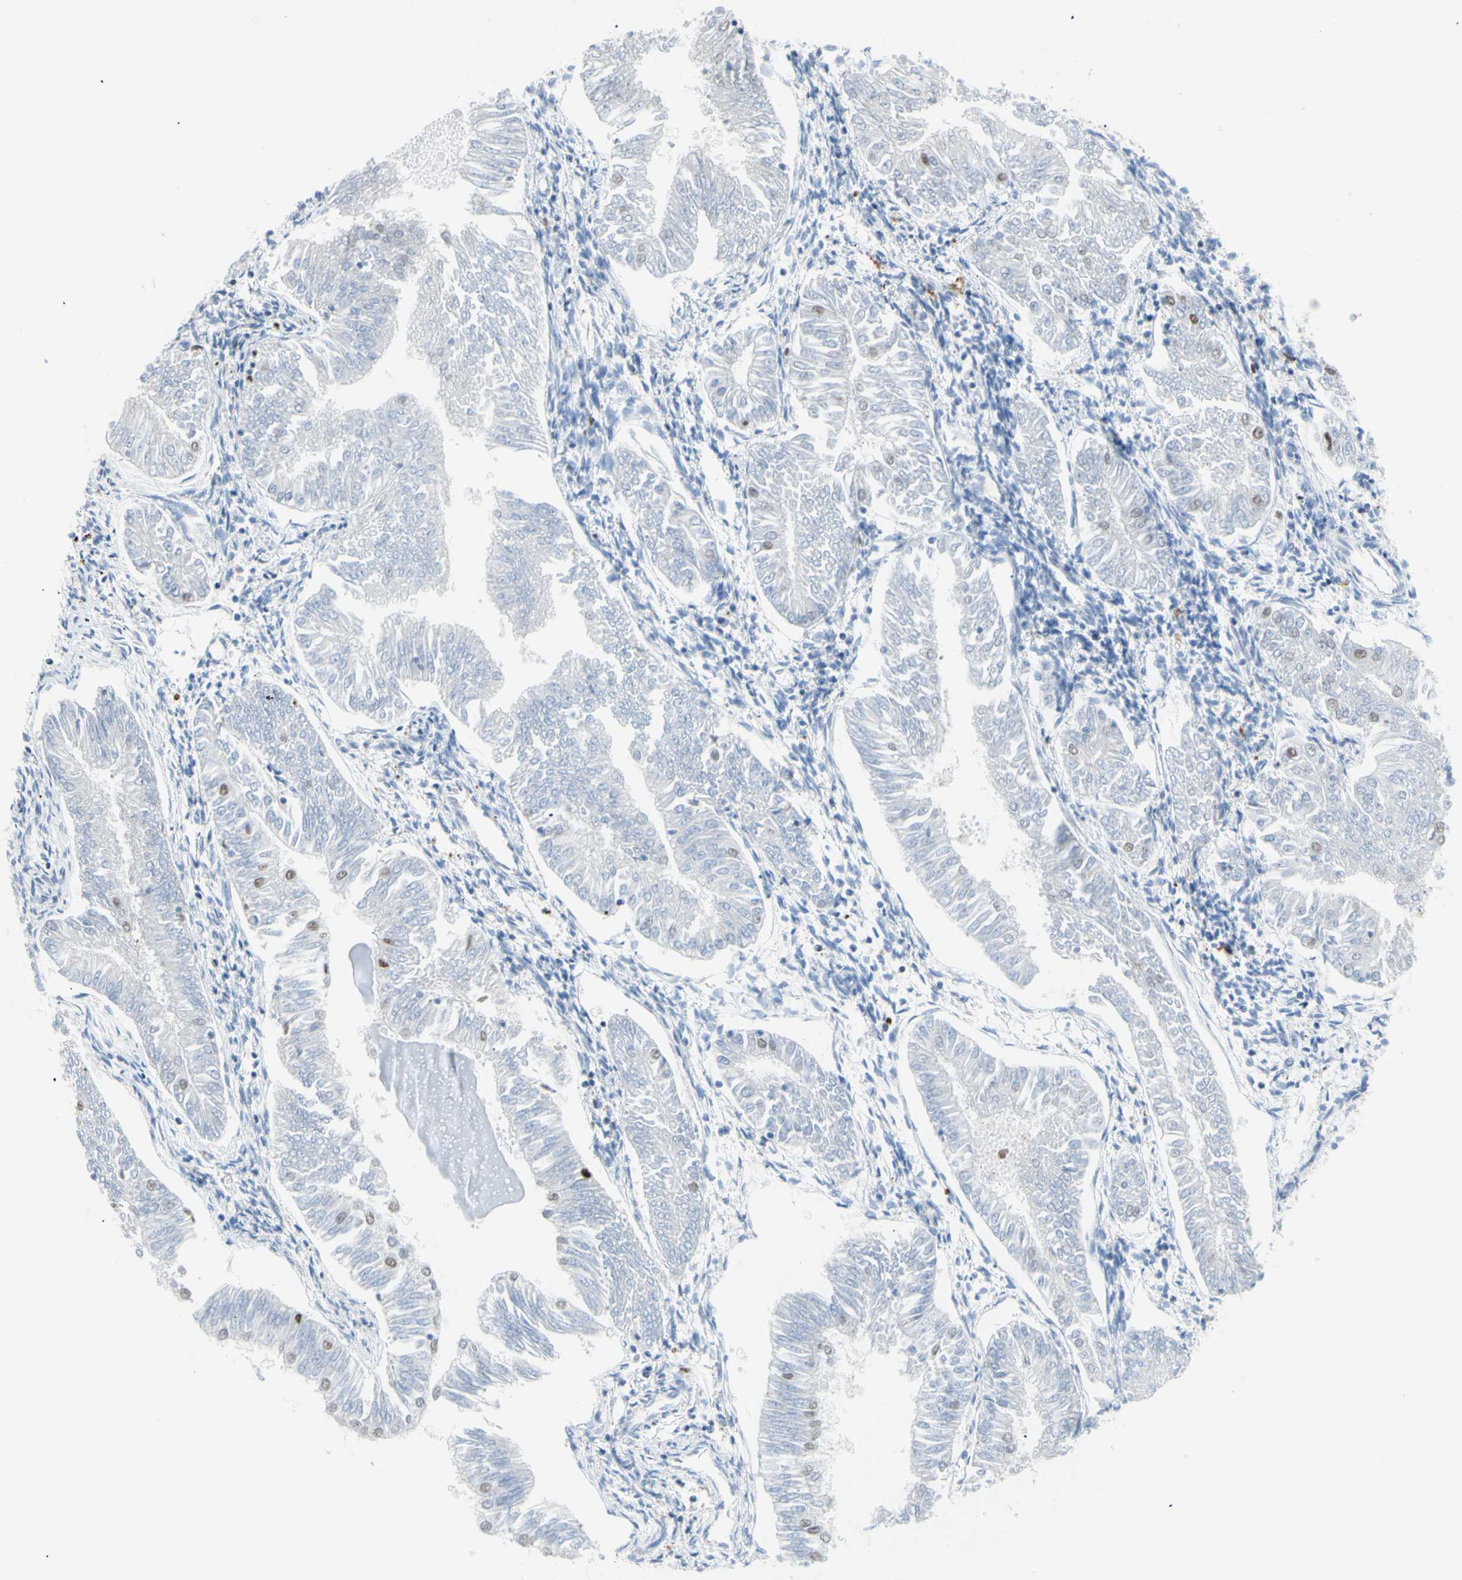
{"staining": {"intensity": "negative", "quantity": "none", "location": "none"}, "tissue": "endometrial cancer", "cell_type": "Tumor cells", "image_type": "cancer", "snomed": [{"axis": "morphology", "description": "Adenocarcinoma, NOS"}, {"axis": "topography", "description": "Endometrium"}], "caption": "The histopathology image shows no significant staining in tumor cells of adenocarcinoma (endometrial).", "gene": "EED", "patient": {"sex": "female", "age": 53}}